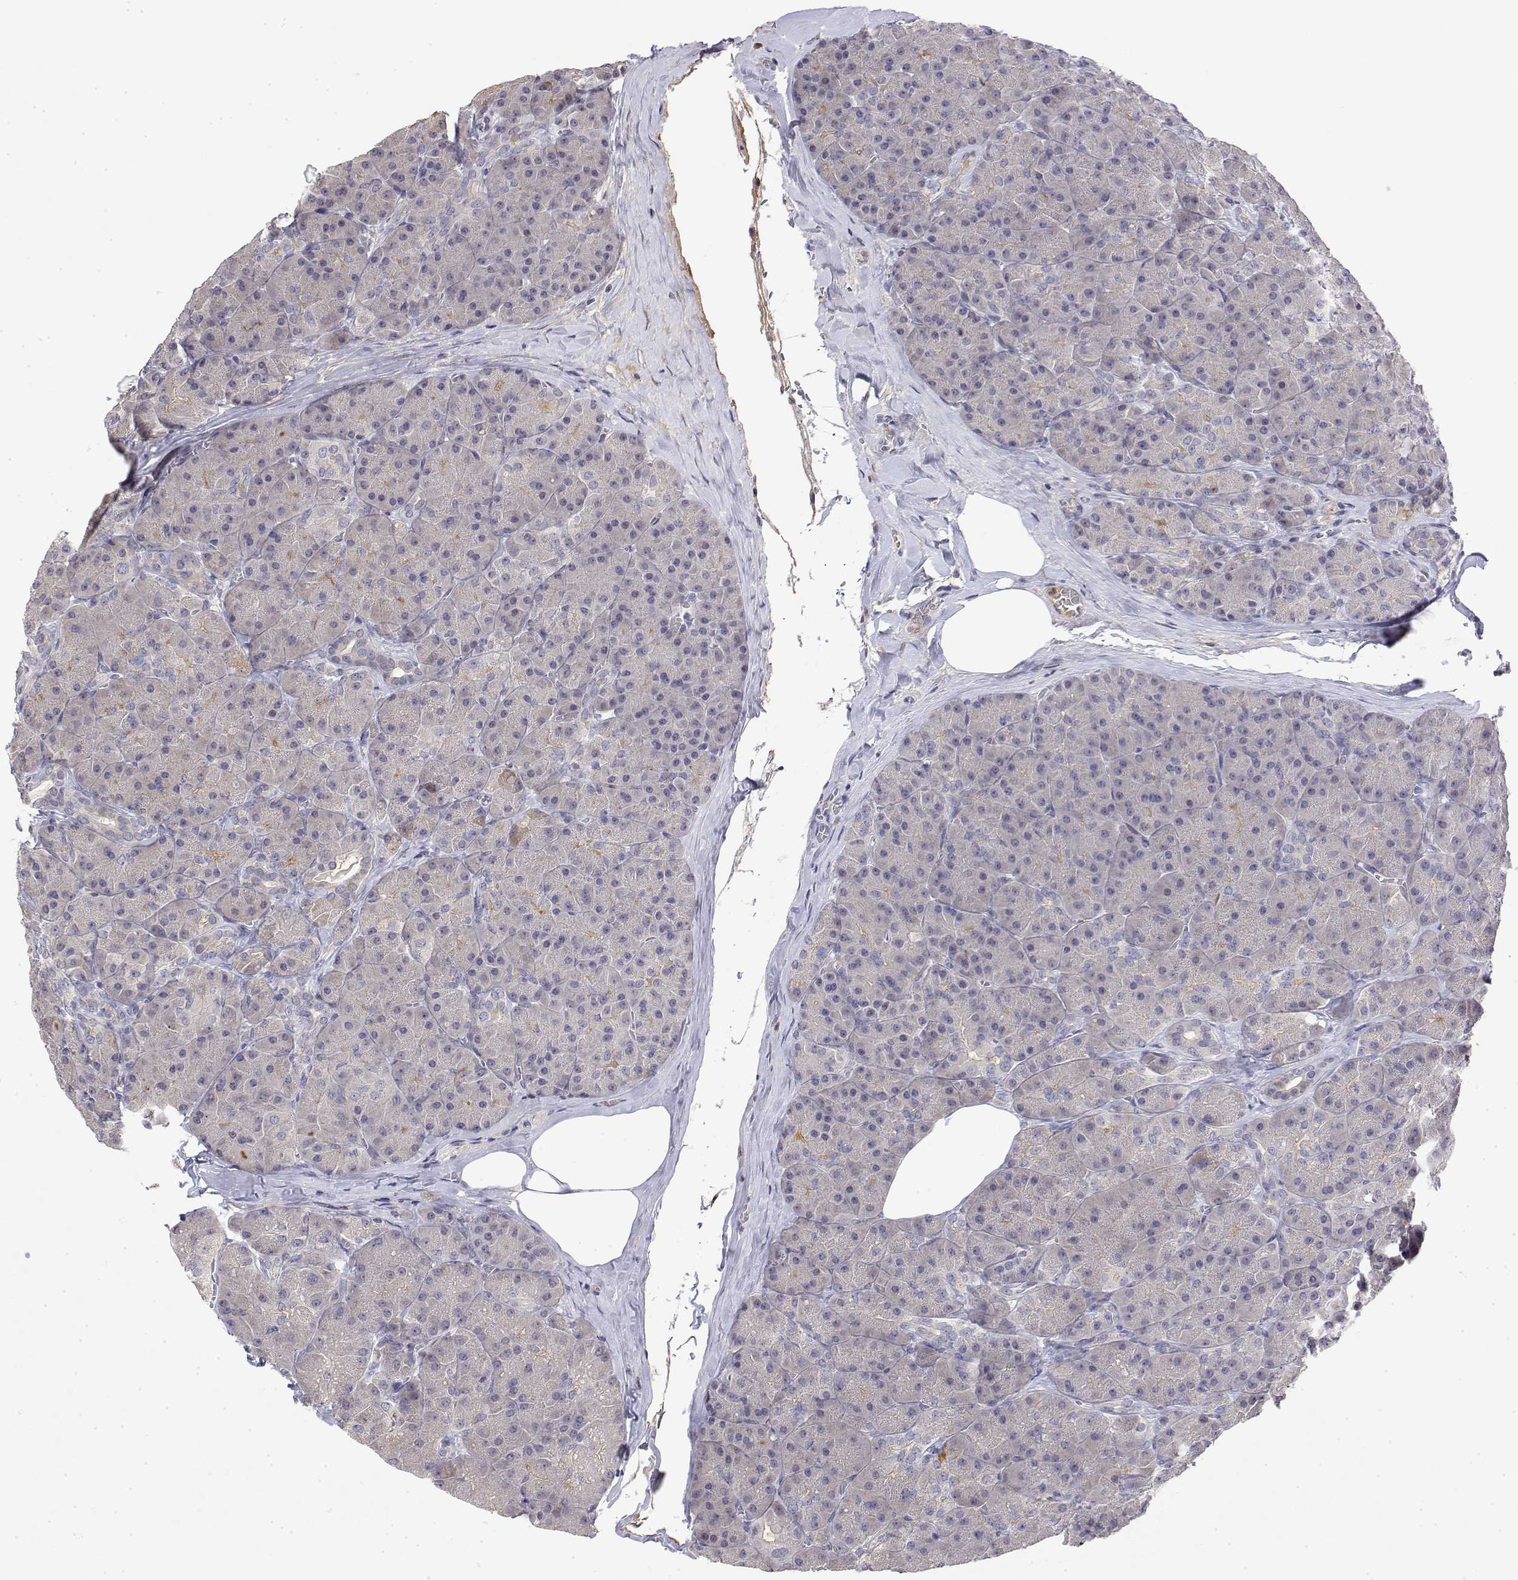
{"staining": {"intensity": "negative", "quantity": "none", "location": "none"}, "tissue": "pancreas", "cell_type": "Exocrine glandular cells", "image_type": "normal", "snomed": [{"axis": "morphology", "description": "Normal tissue, NOS"}, {"axis": "topography", "description": "Pancreas"}], "caption": "Immunohistochemical staining of benign human pancreas displays no significant positivity in exocrine glandular cells.", "gene": "IGFBP4", "patient": {"sex": "male", "age": 57}}